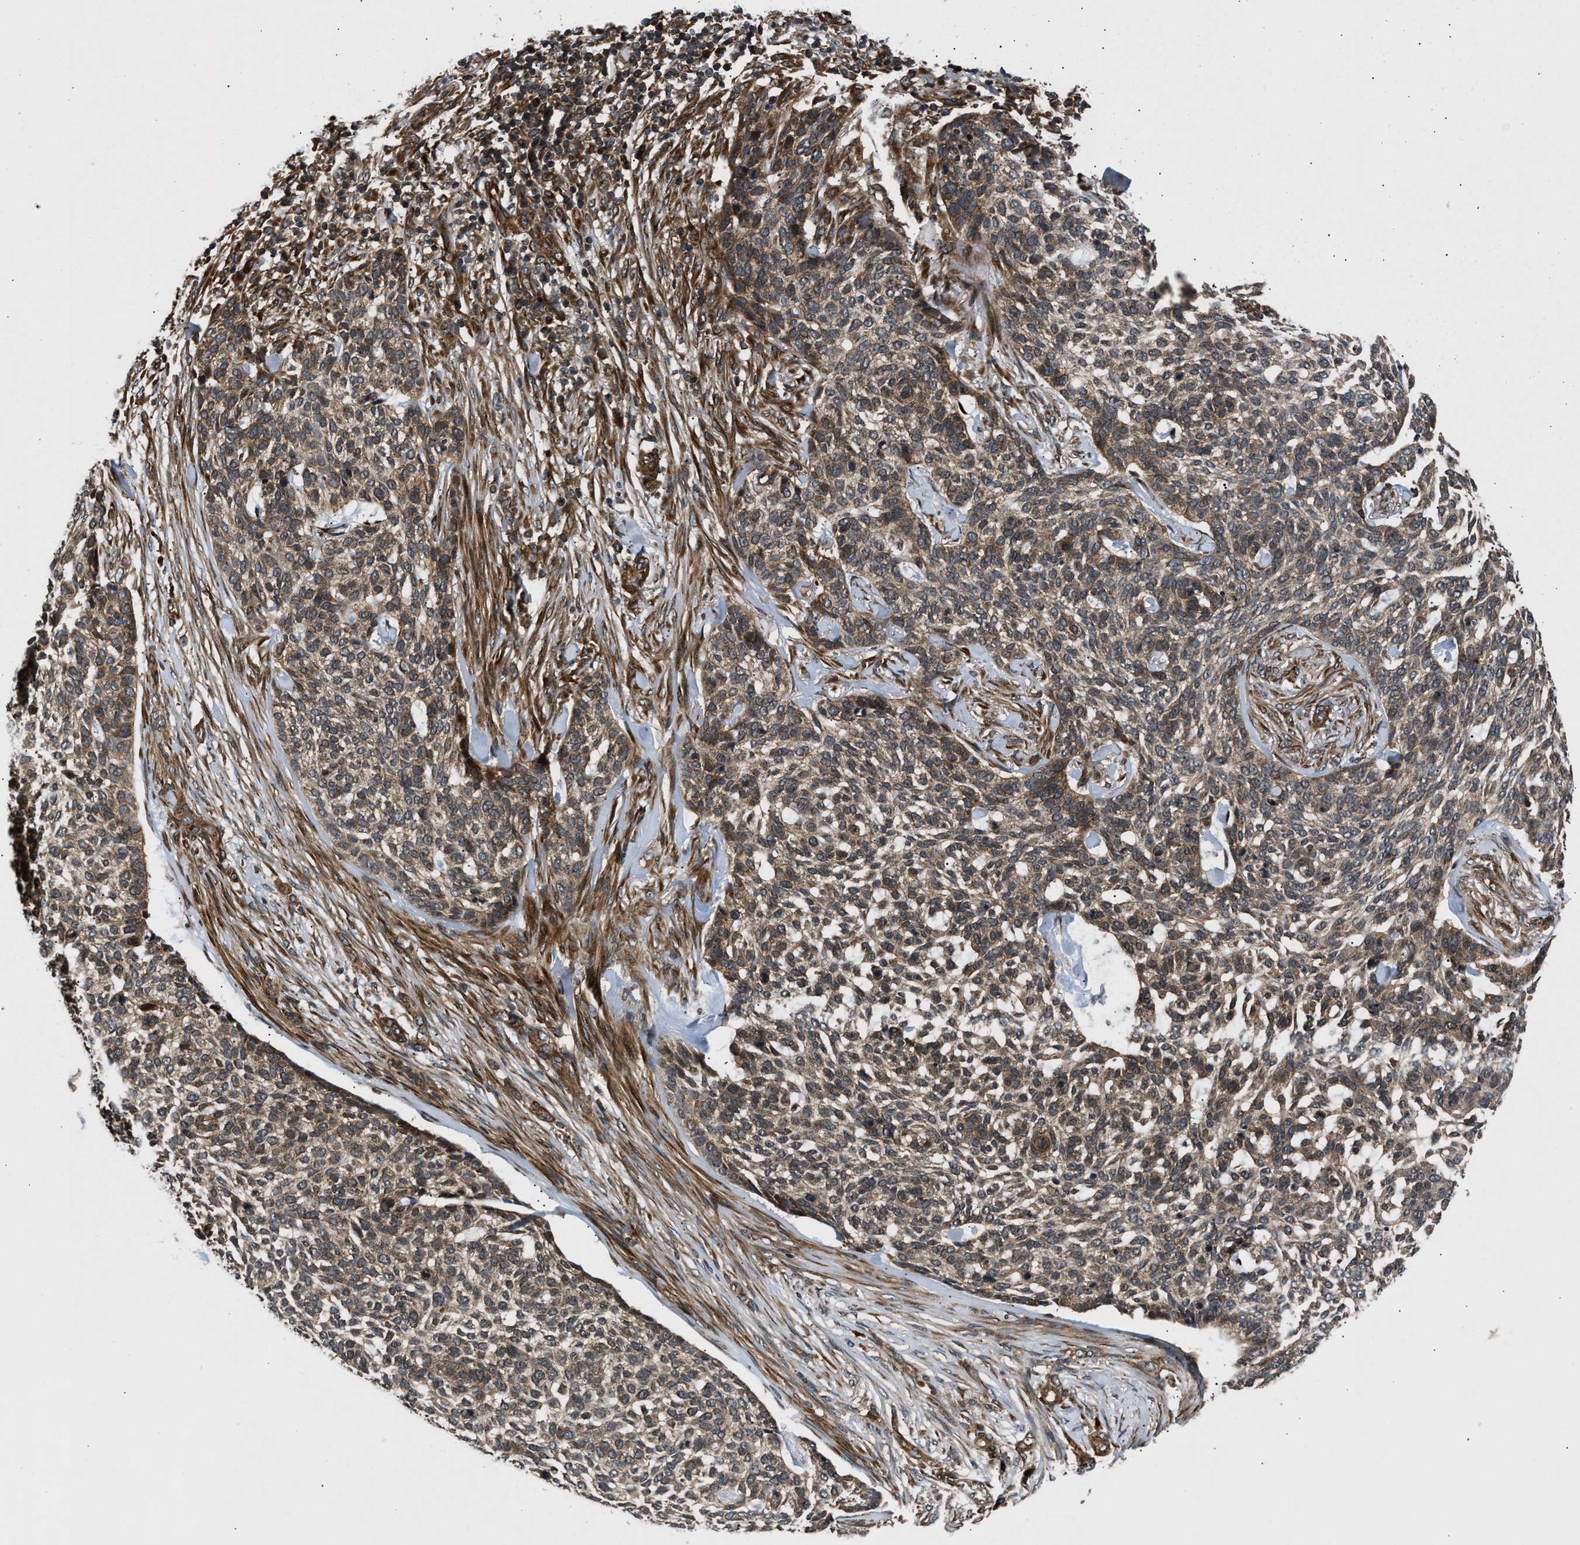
{"staining": {"intensity": "weak", "quantity": ">75%", "location": "cytoplasmic/membranous"}, "tissue": "skin cancer", "cell_type": "Tumor cells", "image_type": "cancer", "snomed": [{"axis": "morphology", "description": "Basal cell carcinoma"}, {"axis": "topography", "description": "Skin"}], "caption": "Approximately >75% of tumor cells in human skin cancer (basal cell carcinoma) display weak cytoplasmic/membranous protein staining as visualized by brown immunohistochemical staining.", "gene": "PNPLA8", "patient": {"sex": "female", "age": 64}}